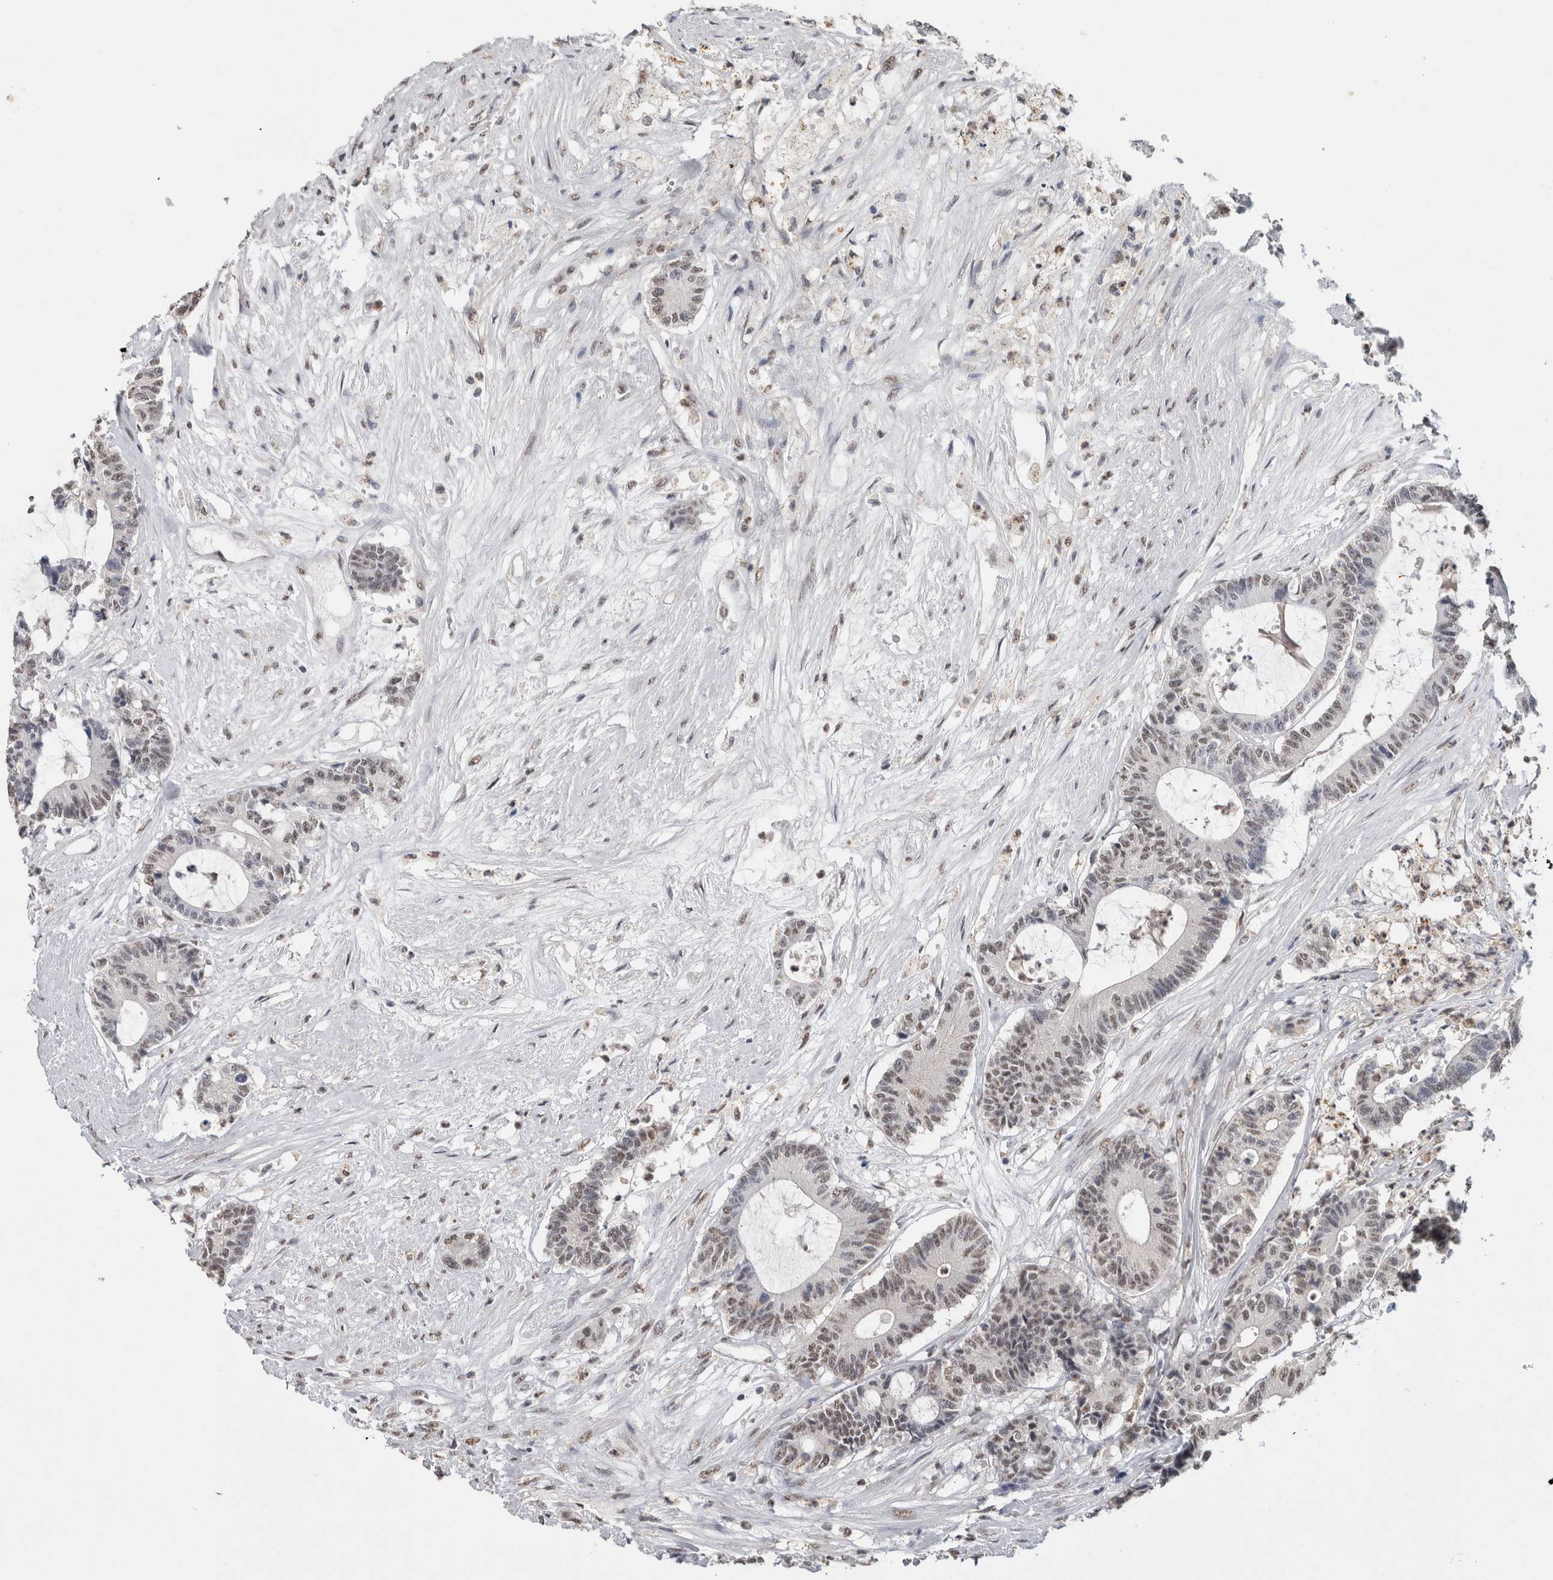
{"staining": {"intensity": "weak", "quantity": ">75%", "location": "nuclear"}, "tissue": "colorectal cancer", "cell_type": "Tumor cells", "image_type": "cancer", "snomed": [{"axis": "morphology", "description": "Adenocarcinoma, NOS"}, {"axis": "topography", "description": "Colon"}], "caption": "Immunohistochemical staining of human colorectal adenocarcinoma exhibits low levels of weak nuclear staining in about >75% of tumor cells.", "gene": "RPS6KA2", "patient": {"sex": "female", "age": 84}}